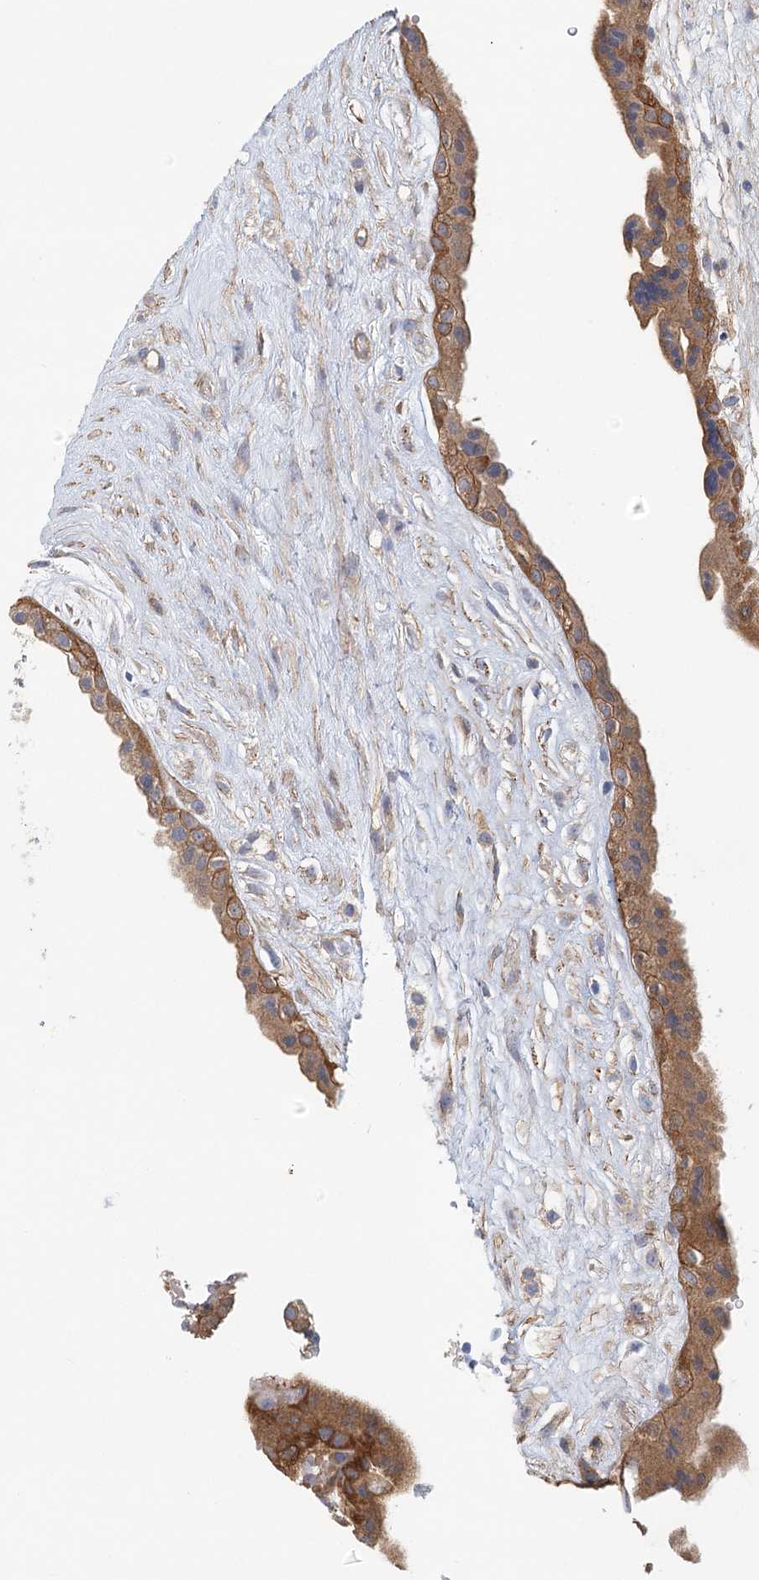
{"staining": {"intensity": "moderate", "quantity": "<25%", "location": "cytoplasmic/membranous"}, "tissue": "placenta", "cell_type": "Decidual cells", "image_type": "normal", "snomed": [{"axis": "morphology", "description": "Normal tissue, NOS"}, {"axis": "topography", "description": "Placenta"}], "caption": "The histopathology image displays staining of unremarkable placenta, revealing moderate cytoplasmic/membranous protein expression (brown color) within decidual cells. (DAB IHC, brown staining for protein, blue staining for nuclei).", "gene": "UMPS", "patient": {"sex": "female", "age": 18}}